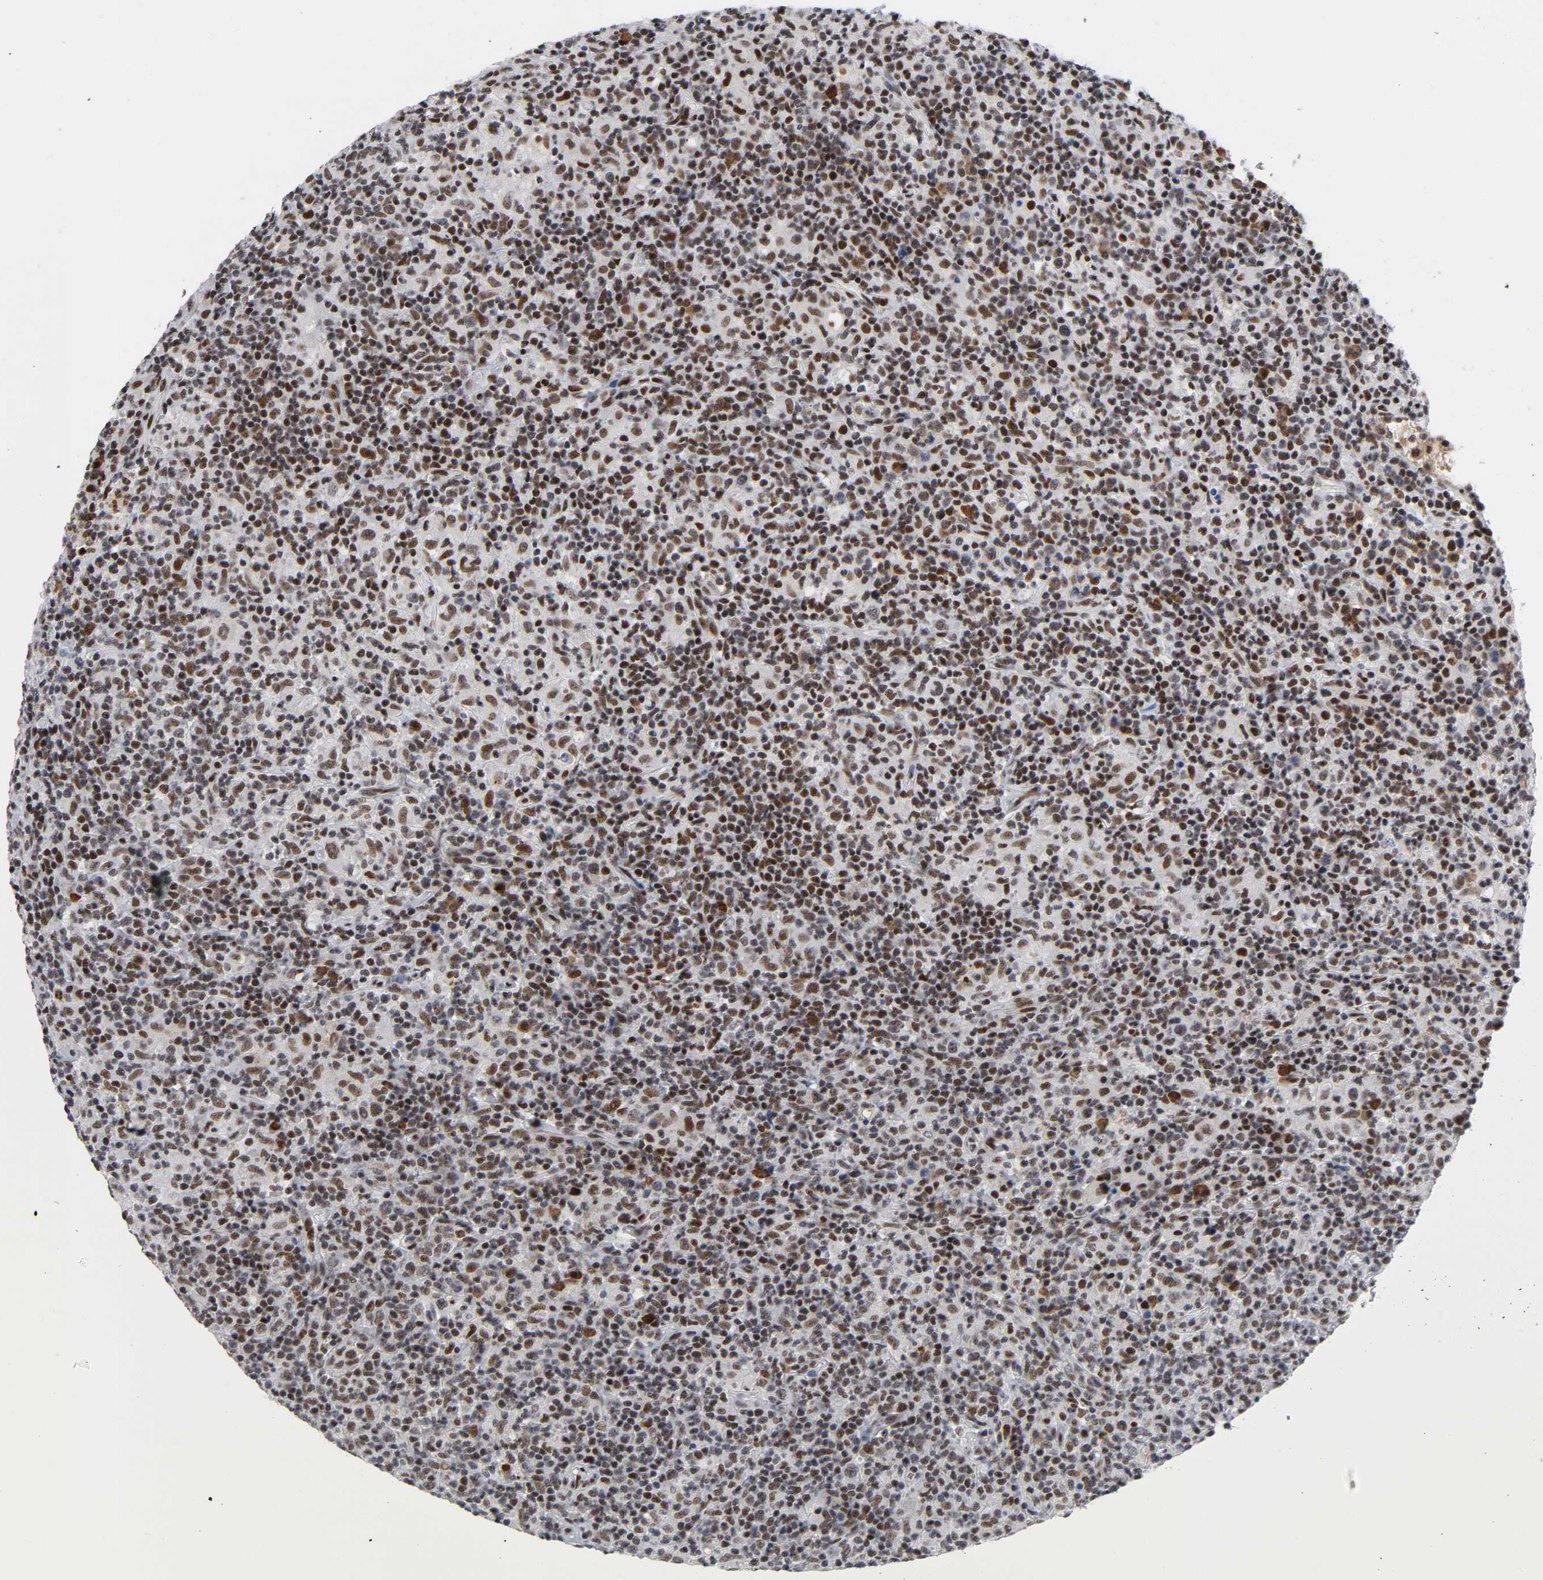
{"staining": {"intensity": "strong", "quantity": ">75%", "location": "nuclear"}, "tissue": "lymphoma", "cell_type": "Tumor cells", "image_type": "cancer", "snomed": [{"axis": "morphology", "description": "Hodgkin's disease, NOS"}, {"axis": "topography", "description": "Lymph node"}], "caption": "Immunohistochemistry histopathology image of Hodgkin's disease stained for a protein (brown), which reveals high levels of strong nuclear positivity in about >75% of tumor cells.", "gene": "CREBBP", "patient": {"sex": "male", "age": 65}}